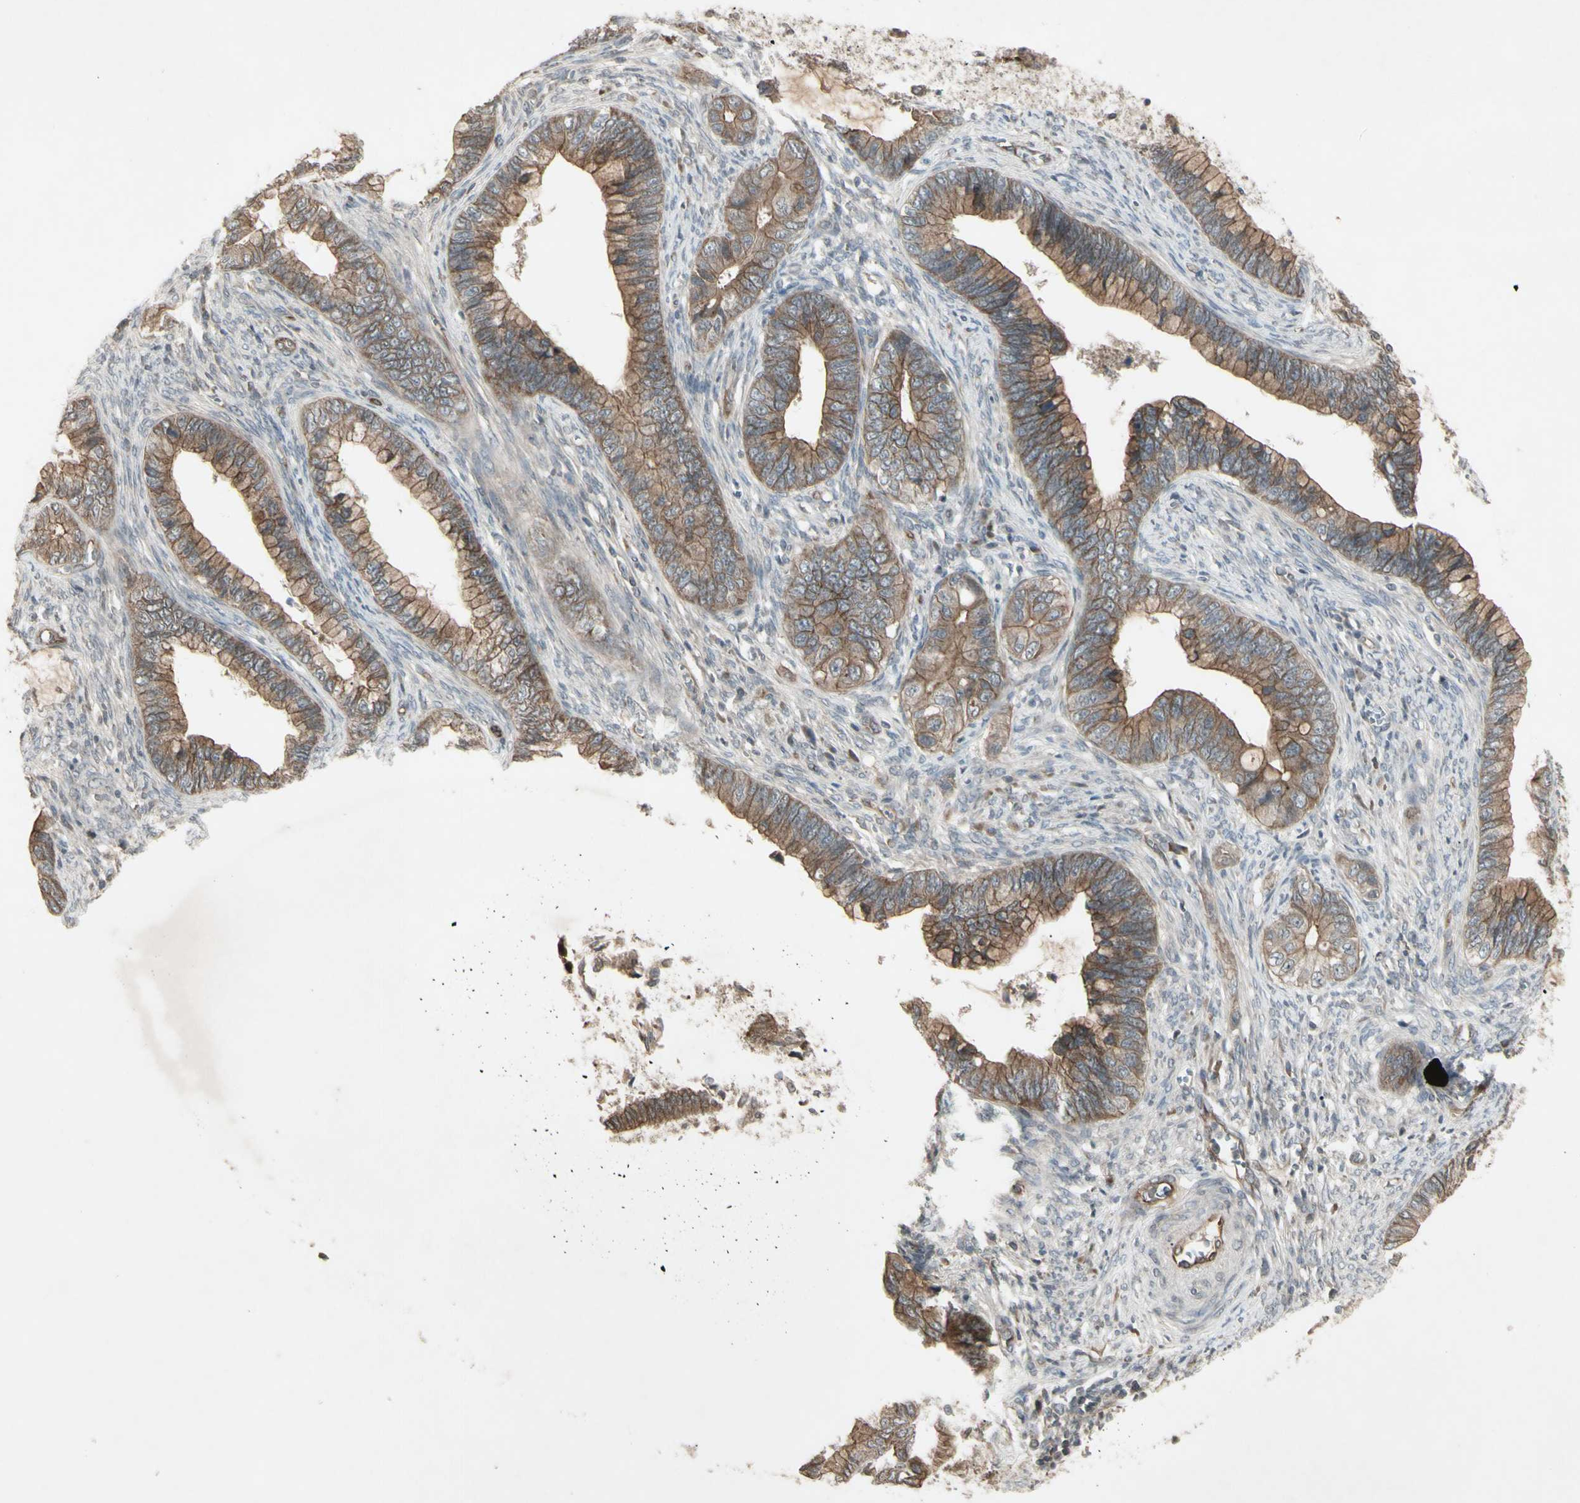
{"staining": {"intensity": "moderate", "quantity": ">75%", "location": "cytoplasmic/membranous"}, "tissue": "cervical cancer", "cell_type": "Tumor cells", "image_type": "cancer", "snomed": [{"axis": "morphology", "description": "Adenocarcinoma, NOS"}, {"axis": "topography", "description": "Cervix"}], "caption": "An immunohistochemistry (IHC) photomicrograph of neoplastic tissue is shown. Protein staining in brown shows moderate cytoplasmic/membranous positivity in cervical adenocarcinoma within tumor cells. The staining was performed using DAB, with brown indicating positive protein expression. Nuclei are stained blue with hematoxylin.", "gene": "JAG1", "patient": {"sex": "female", "age": 44}}